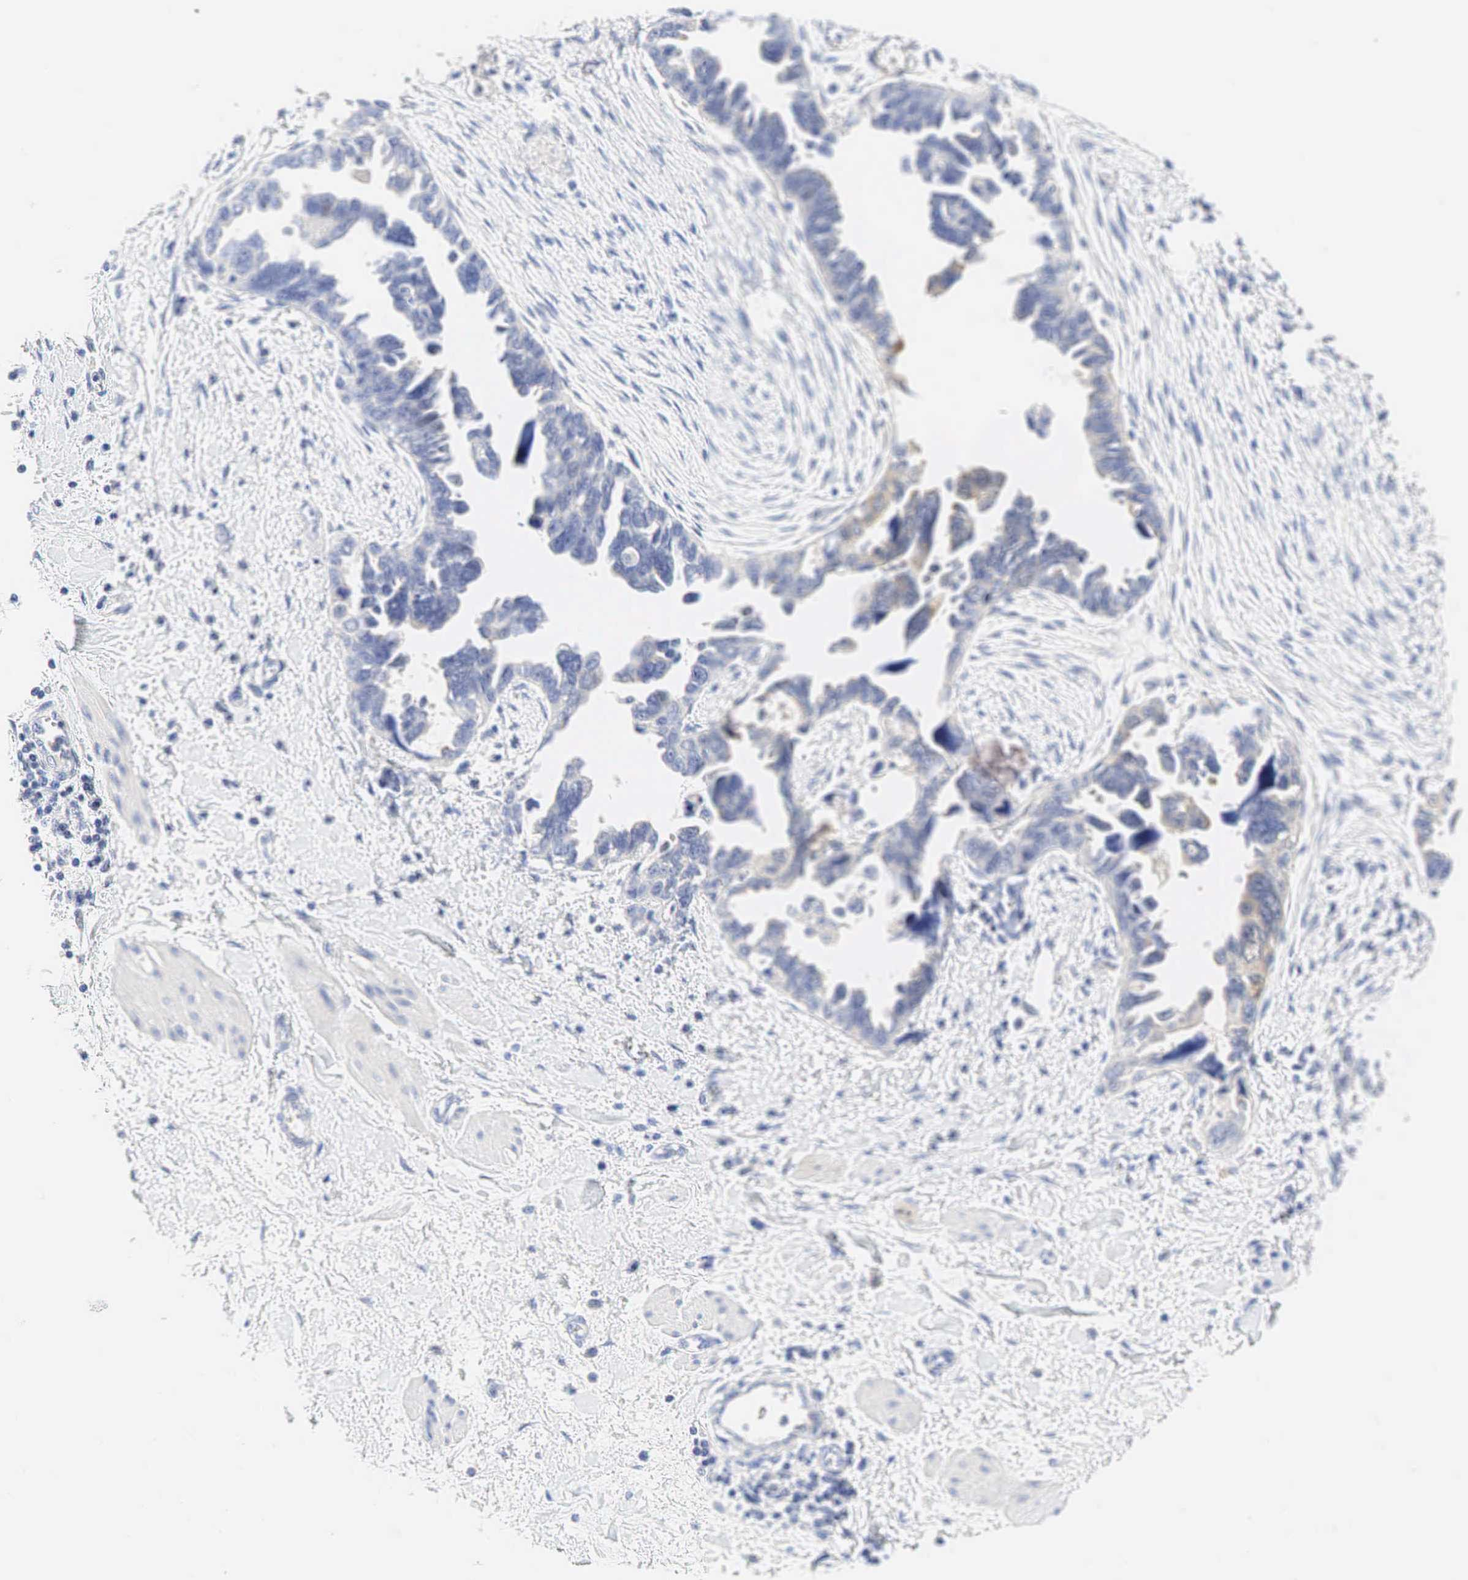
{"staining": {"intensity": "weak", "quantity": "25%-75%", "location": "cytoplasmic/membranous,nuclear"}, "tissue": "ovarian cancer", "cell_type": "Tumor cells", "image_type": "cancer", "snomed": [{"axis": "morphology", "description": "Cystadenocarcinoma, serous, NOS"}, {"axis": "topography", "description": "Ovary"}], "caption": "IHC of serous cystadenocarcinoma (ovarian) displays low levels of weak cytoplasmic/membranous and nuclear staining in approximately 25%-75% of tumor cells.", "gene": "AR", "patient": {"sex": "female", "age": 63}}